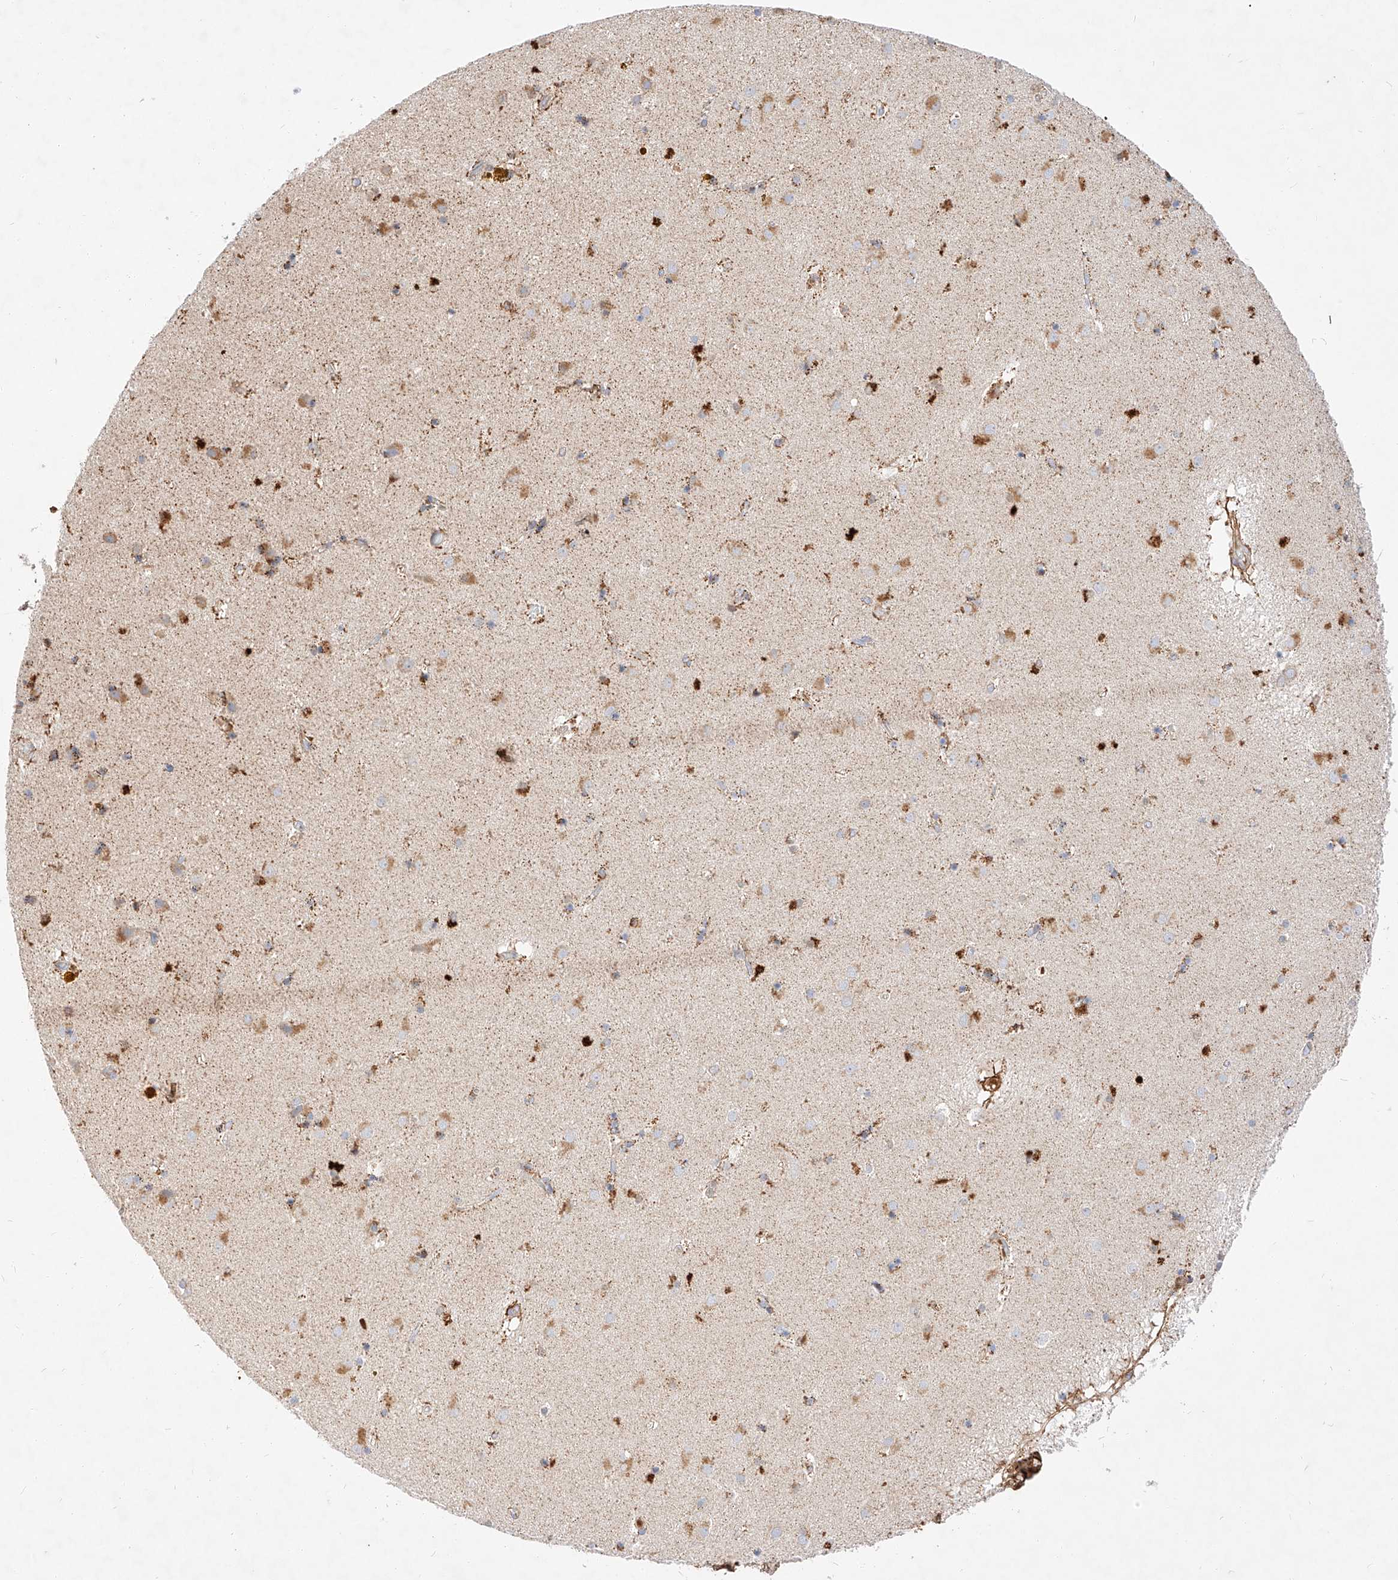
{"staining": {"intensity": "moderate", "quantity": "25%-75%", "location": "cytoplasmic/membranous"}, "tissue": "caudate", "cell_type": "Glial cells", "image_type": "normal", "snomed": [{"axis": "morphology", "description": "Normal tissue, NOS"}, {"axis": "topography", "description": "Lateral ventricle wall"}], "caption": "Glial cells reveal medium levels of moderate cytoplasmic/membranous positivity in about 25%-75% of cells in unremarkable human caudate. (brown staining indicates protein expression, while blue staining denotes nuclei).", "gene": "OSGEPL1", "patient": {"sex": "male", "age": 70}}